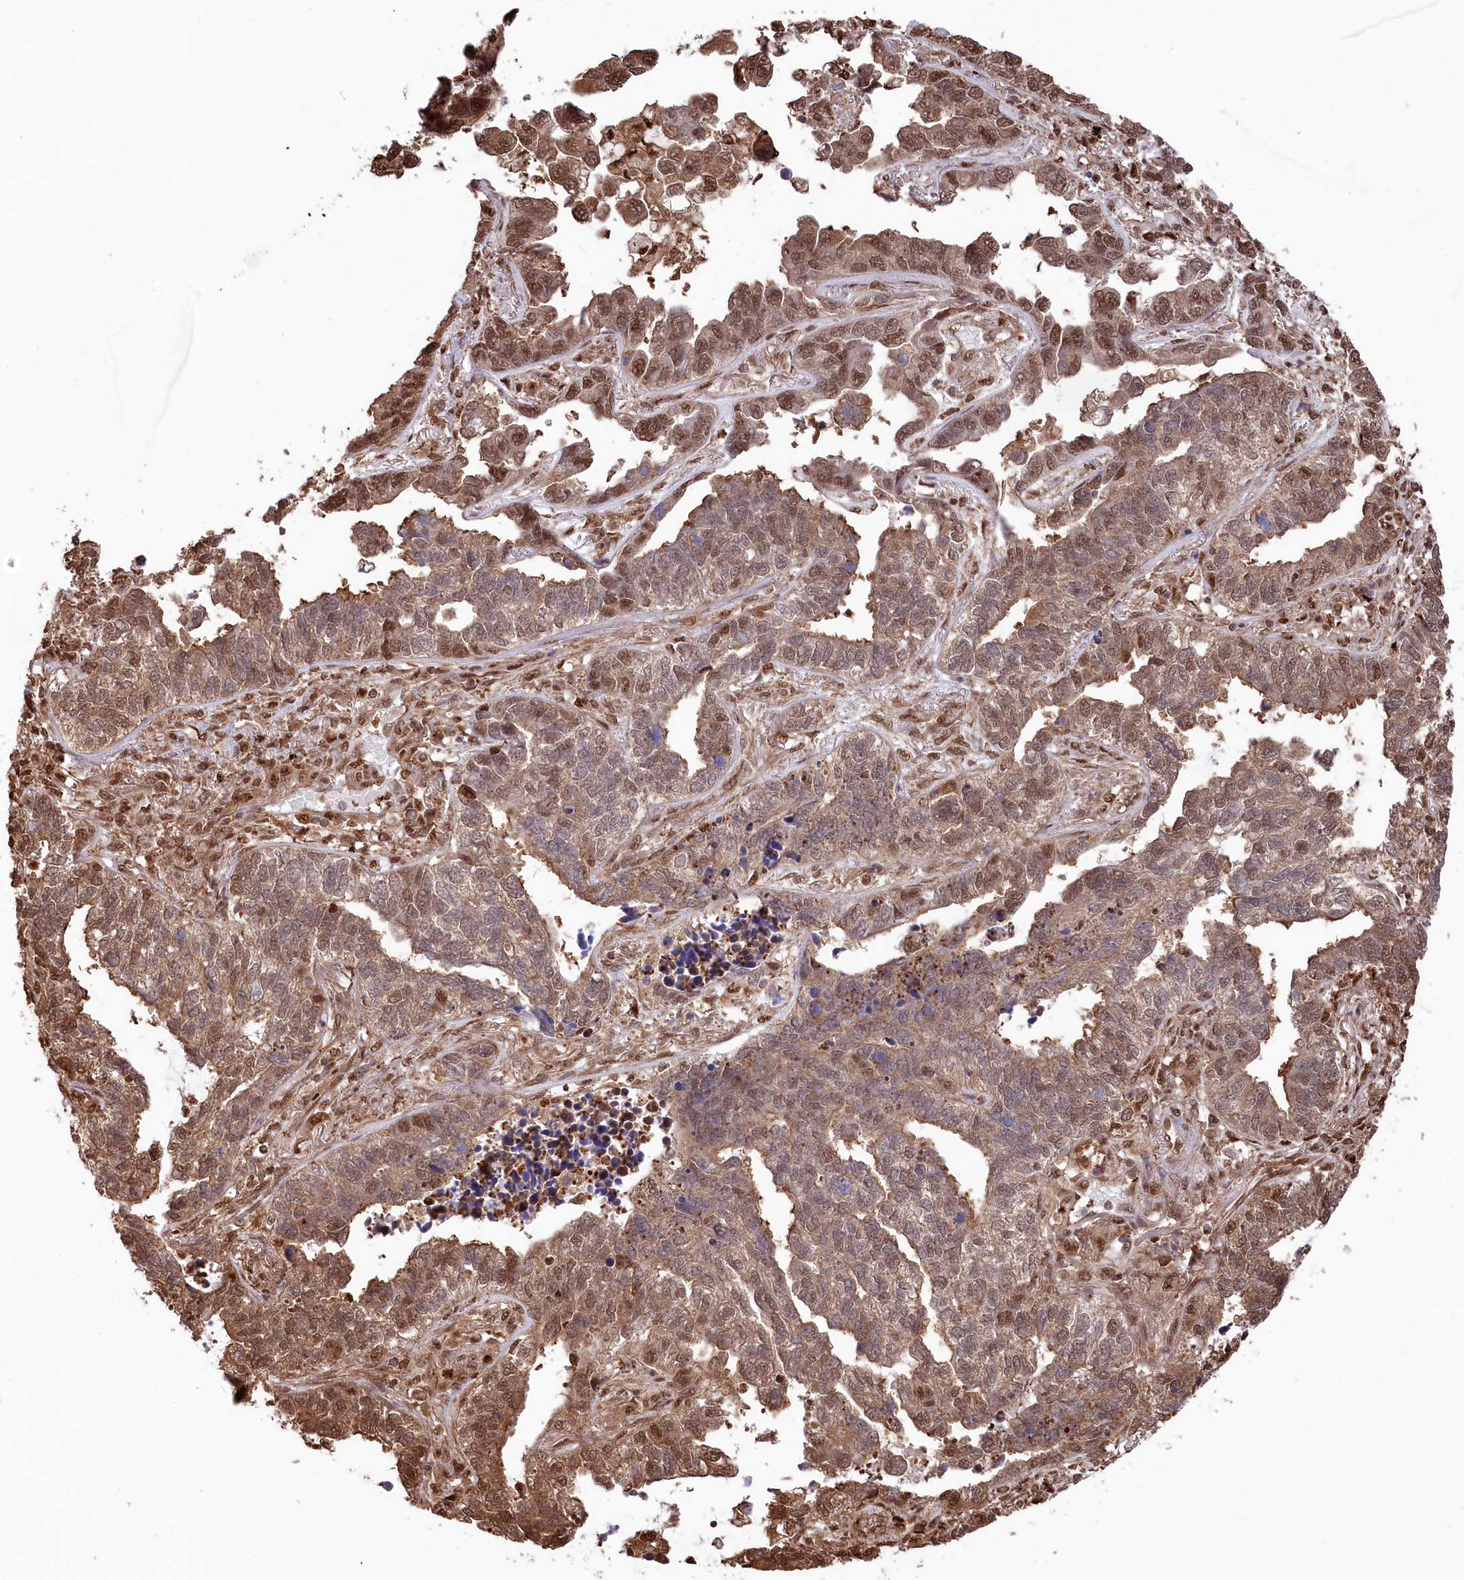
{"staining": {"intensity": "moderate", "quantity": ">75%", "location": "cytoplasmic/membranous,nuclear"}, "tissue": "lung cancer", "cell_type": "Tumor cells", "image_type": "cancer", "snomed": [{"axis": "morphology", "description": "Adenocarcinoma, NOS"}, {"axis": "topography", "description": "Lung"}], "caption": "Lung cancer (adenocarcinoma) tissue reveals moderate cytoplasmic/membranous and nuclear positivity in about >75% of tumor cells", "gene": "PSMA1", "patient": {"sex": "male", "age": 67}}